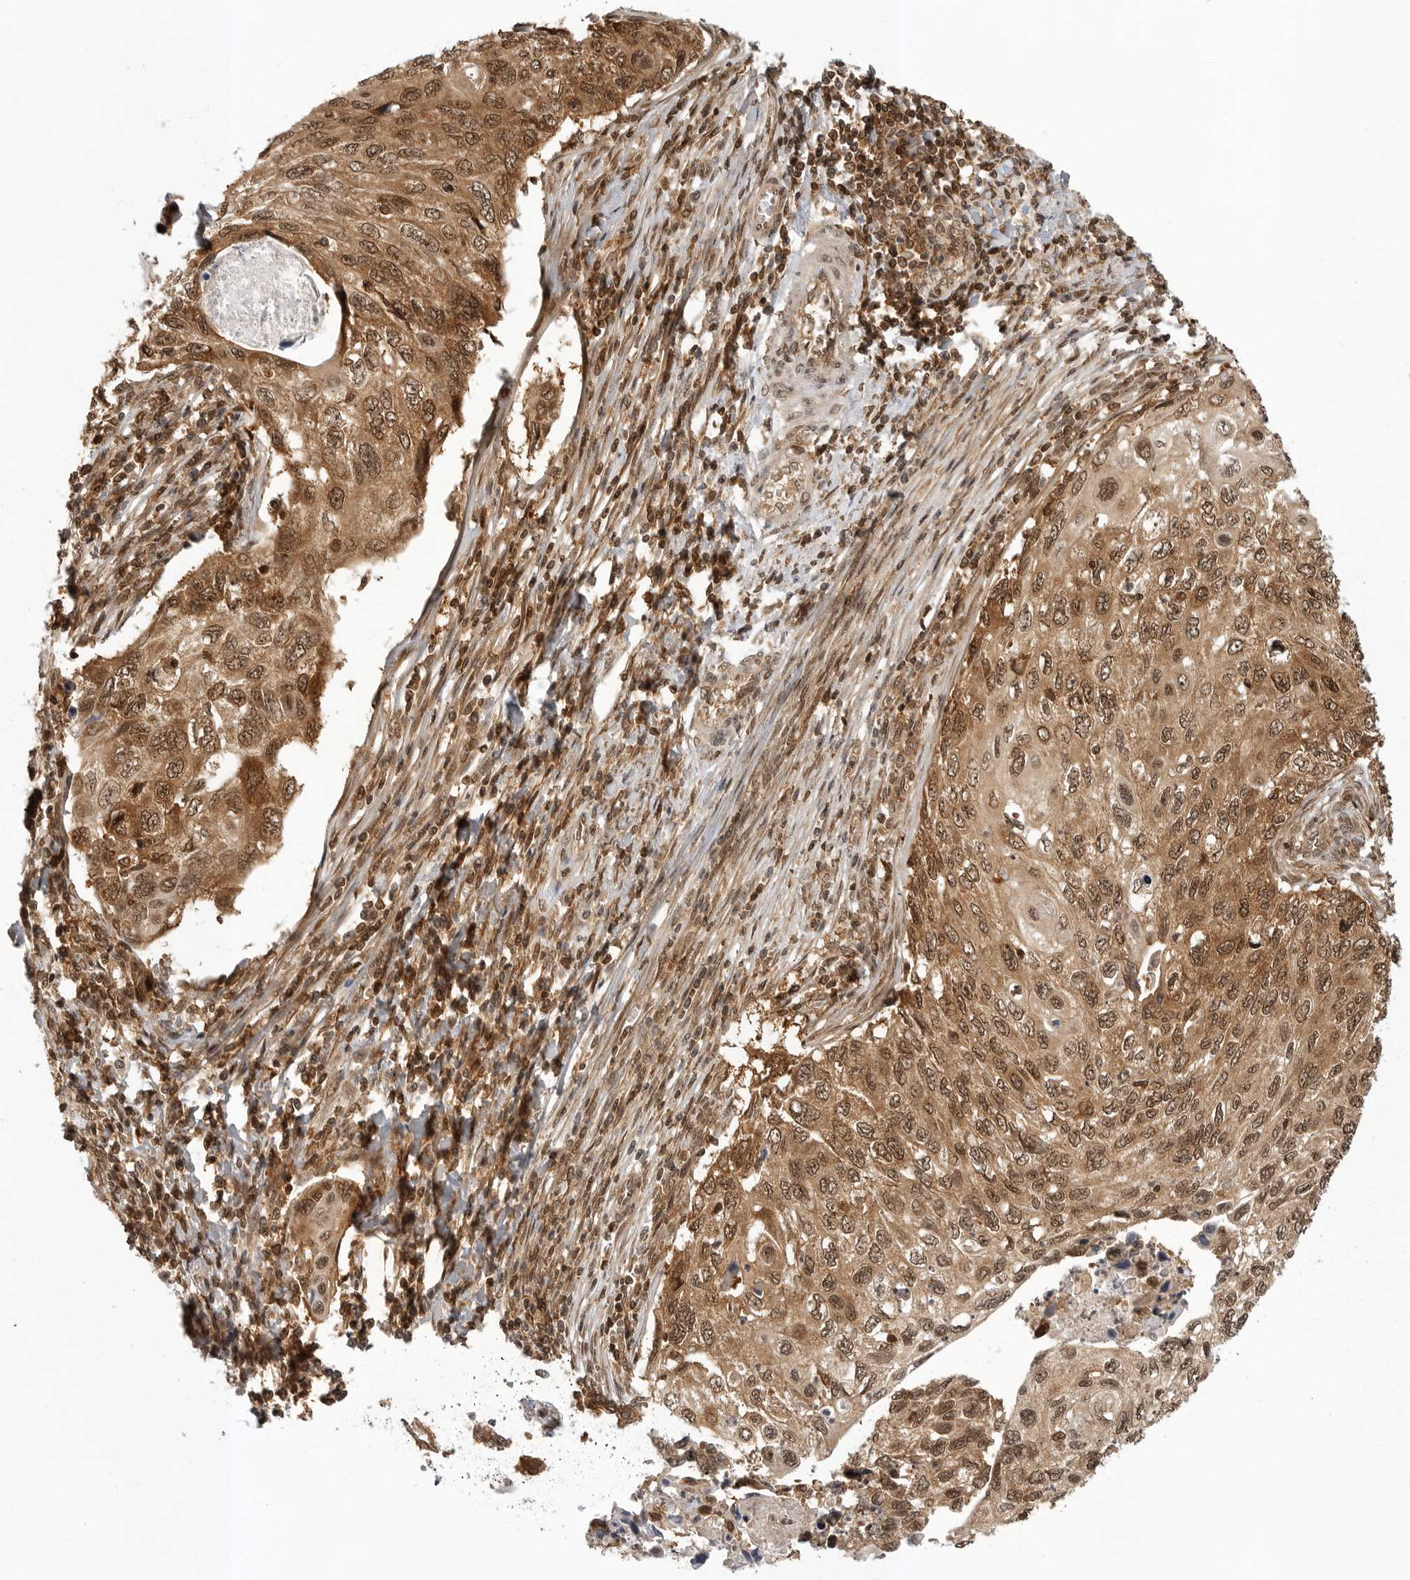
{"staining": {"intensity": "strong", "quantity": ">75%", "location": "cytoplasmic/membranous,nuclear"}, "tissue": "cervical cancer", "cell_type": "Tumor cells", "image_type": "cancer", "snomed": [{"axis": "morphology", "description": "Squamous cell carcinoma, NOS"}, {"axis": "topography", "description": "Cervix"}], "caption": "This micrograph exhibits IHC staining of human cervical cancer, with high strong cytoplasmic/membranous and nuclear staining in approximately >75% of tumor cells.", "gene": "SZRD1", "patient": {"sex": "female", "age": 70}}